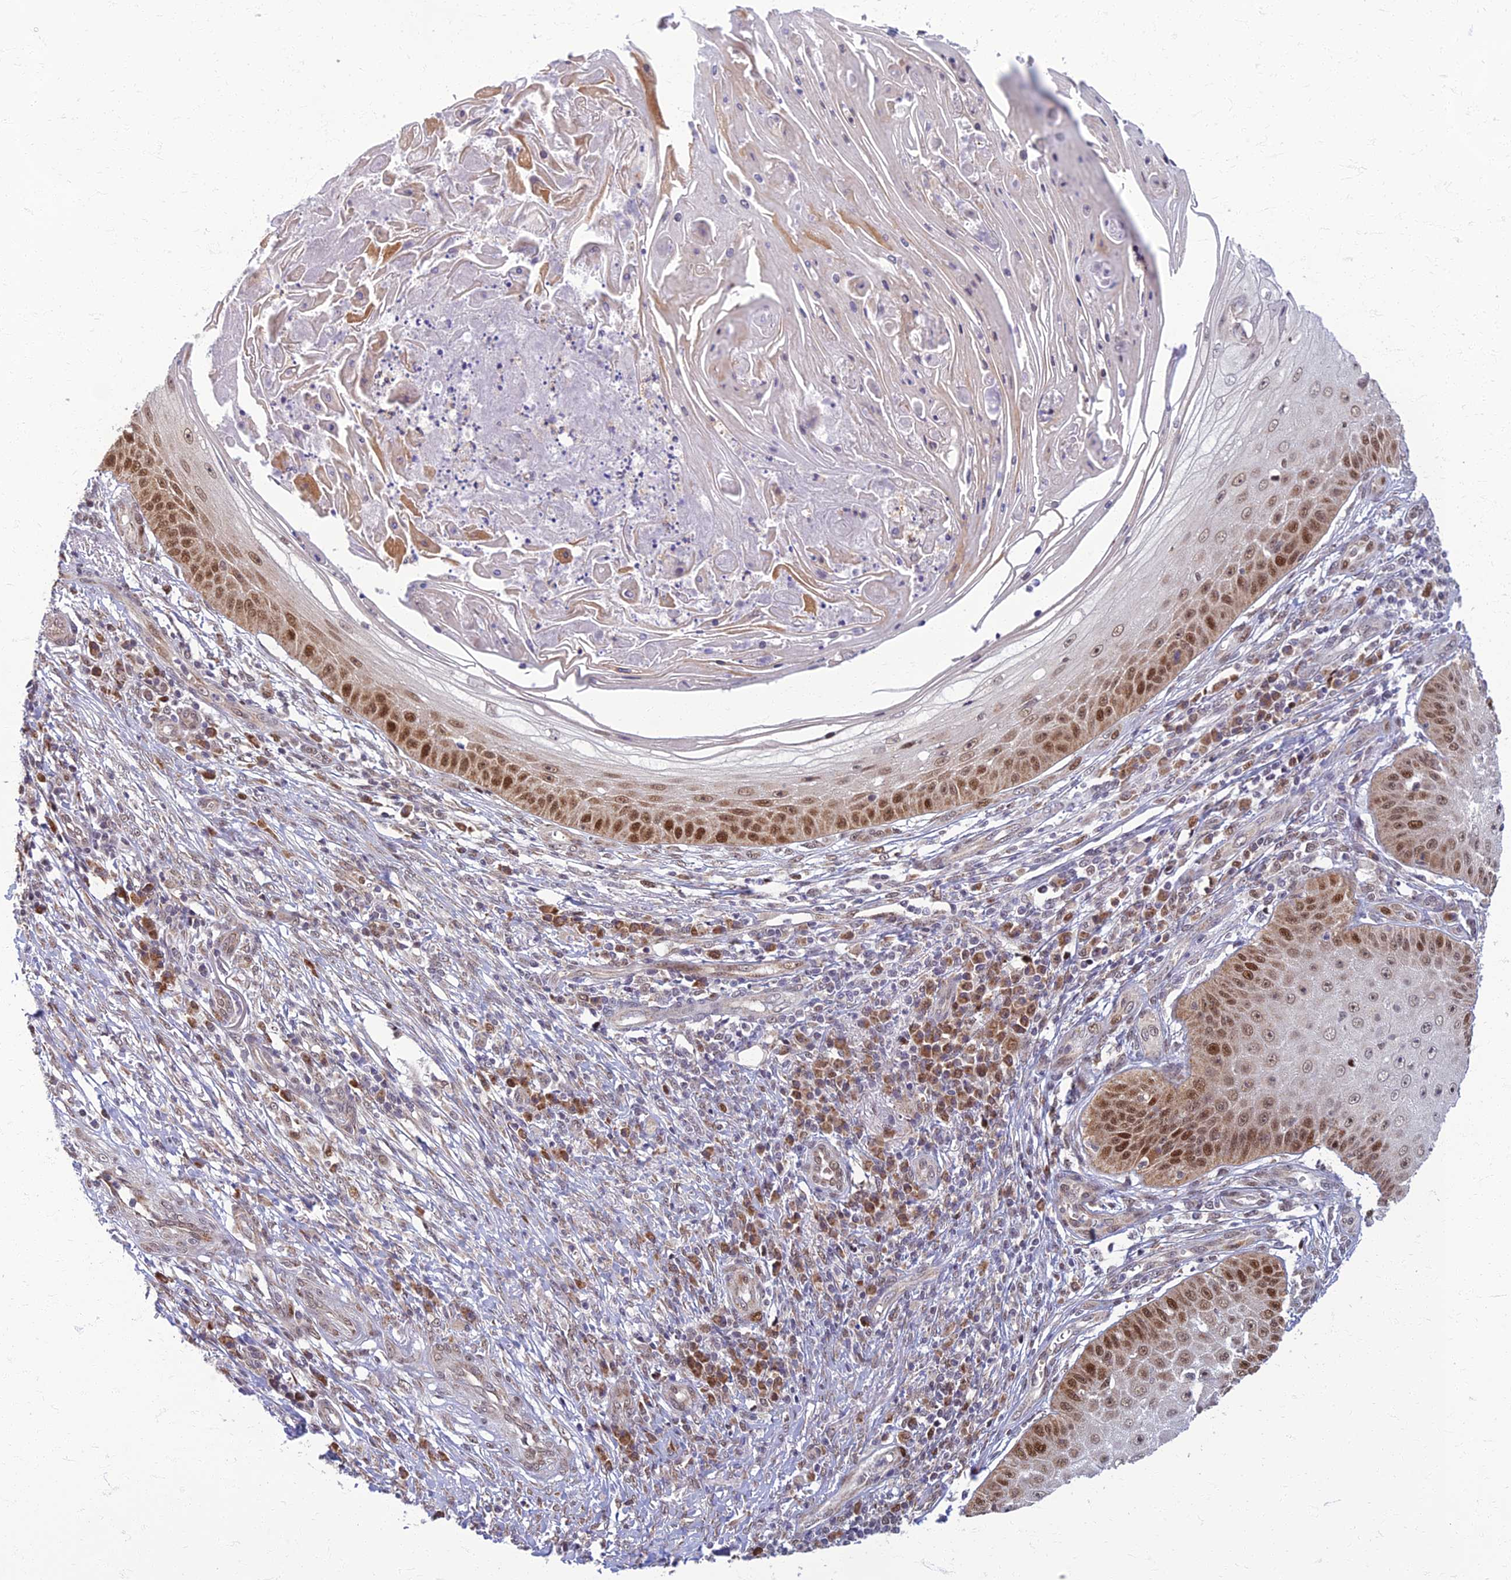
{"staining": {"intensity": "moderate", "quantity": ">75%", "location": "nuclear"}, "tissue": "skin cancer", "cell_type": "Tumor cells", "image_type": "cancer", "snomed": [{"axis": "morphology", "description": "Squamous cell carcinoma, NOS"}, {"axis": "topography", "description": "Skin"}], "caption": "DAB (3,3'-diaminobenzidine) immunohistochemical staining of skin squamous cell carcinoma displays moderate nuclear protein expression in approximately >75% of tumor cells. (IHC, brightfield microscopy, high magnification).", "gene": "EARS2", "patient": {"sex": "male", "age": 70}}